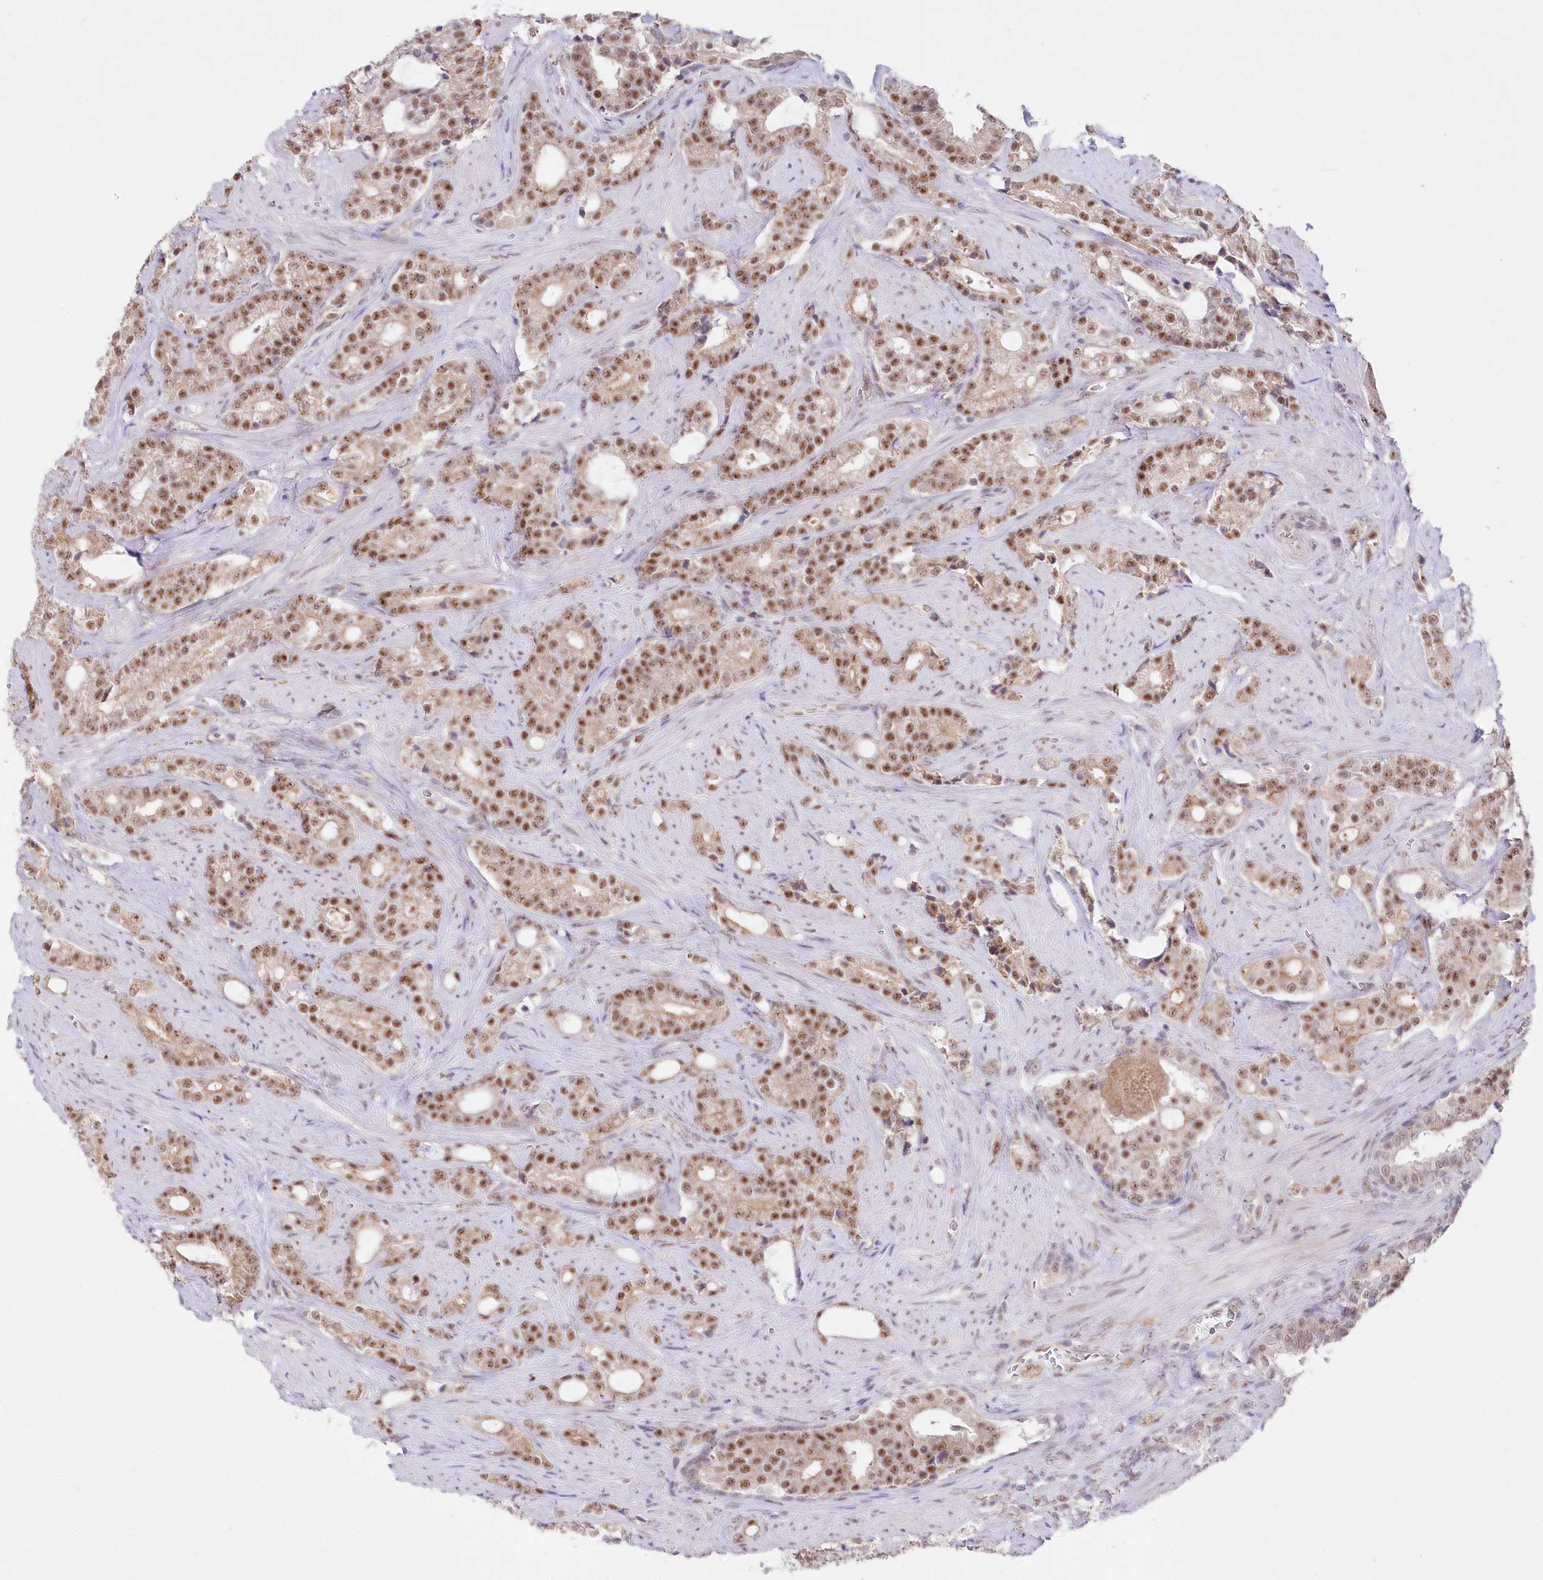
{"staining": {"intensity": "moderate", "quantity": ">75%", "location": "nuclear"}, "tissue": "prostate cancer", "cell_type": "Tumor cells", "image_type": "cancer", "snomed": [{"axis": "morphology", "description": "Adenocarcinoma, High grade"}, {"axis": "topography", "description": "Prostate and seminal vesicle, NOS"}], "caption": "Moderate nuclear staining for a protein is seen in approximately >75% of tumor cells of adenocarcinoma (high-grade) (prostate) using immunohistochemistry.", "gene": "RBM27", "patient": {"sex": "male", "age": 67}}